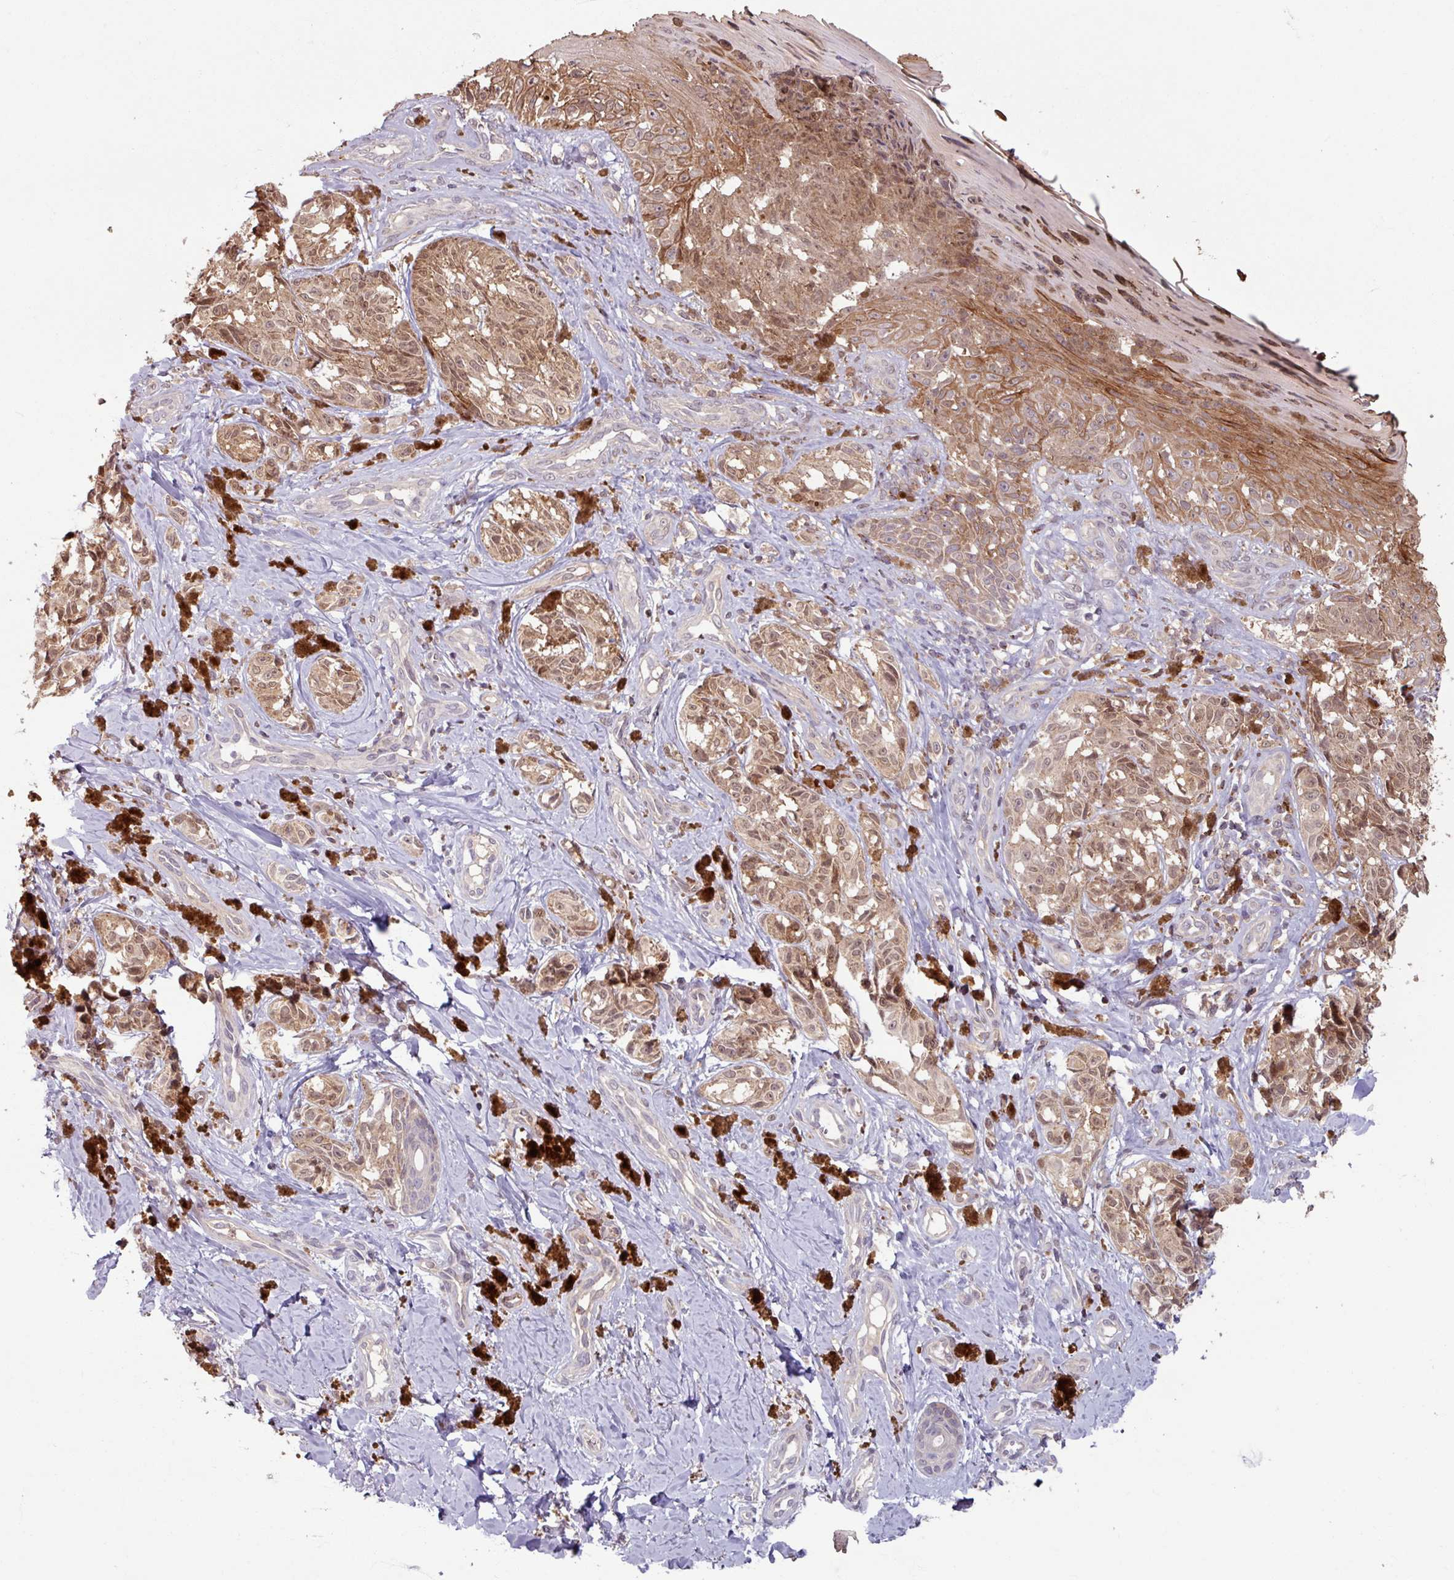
{"staining": {"intensity": "moderate", "quantity": ">75%", "location": "cytoplasmic/membranous,nuclear"}, "tissue": "melanoma", "cell_type": "Tumor cells", "image_type": "cancer", "snomed": [{"axis": "morphology", "description": "Malignant melanoma, NOS"}, {"axis": "topography", "description": "Skin"}], "caption": "Immunohistochemistry (DAB (3,3'-diaminobenzidine)) staining of human melanoma reveals moderate cytoplasmic/membranous and nuclear protein staining in approximately >75% of tumor cells. (DAB (3,3'-diaminobenzidine) IHC, brown staining for protein, blue staining for nuclei).", "gene": "OR6B1", "patient": {"sex": "female", "age": 65}}